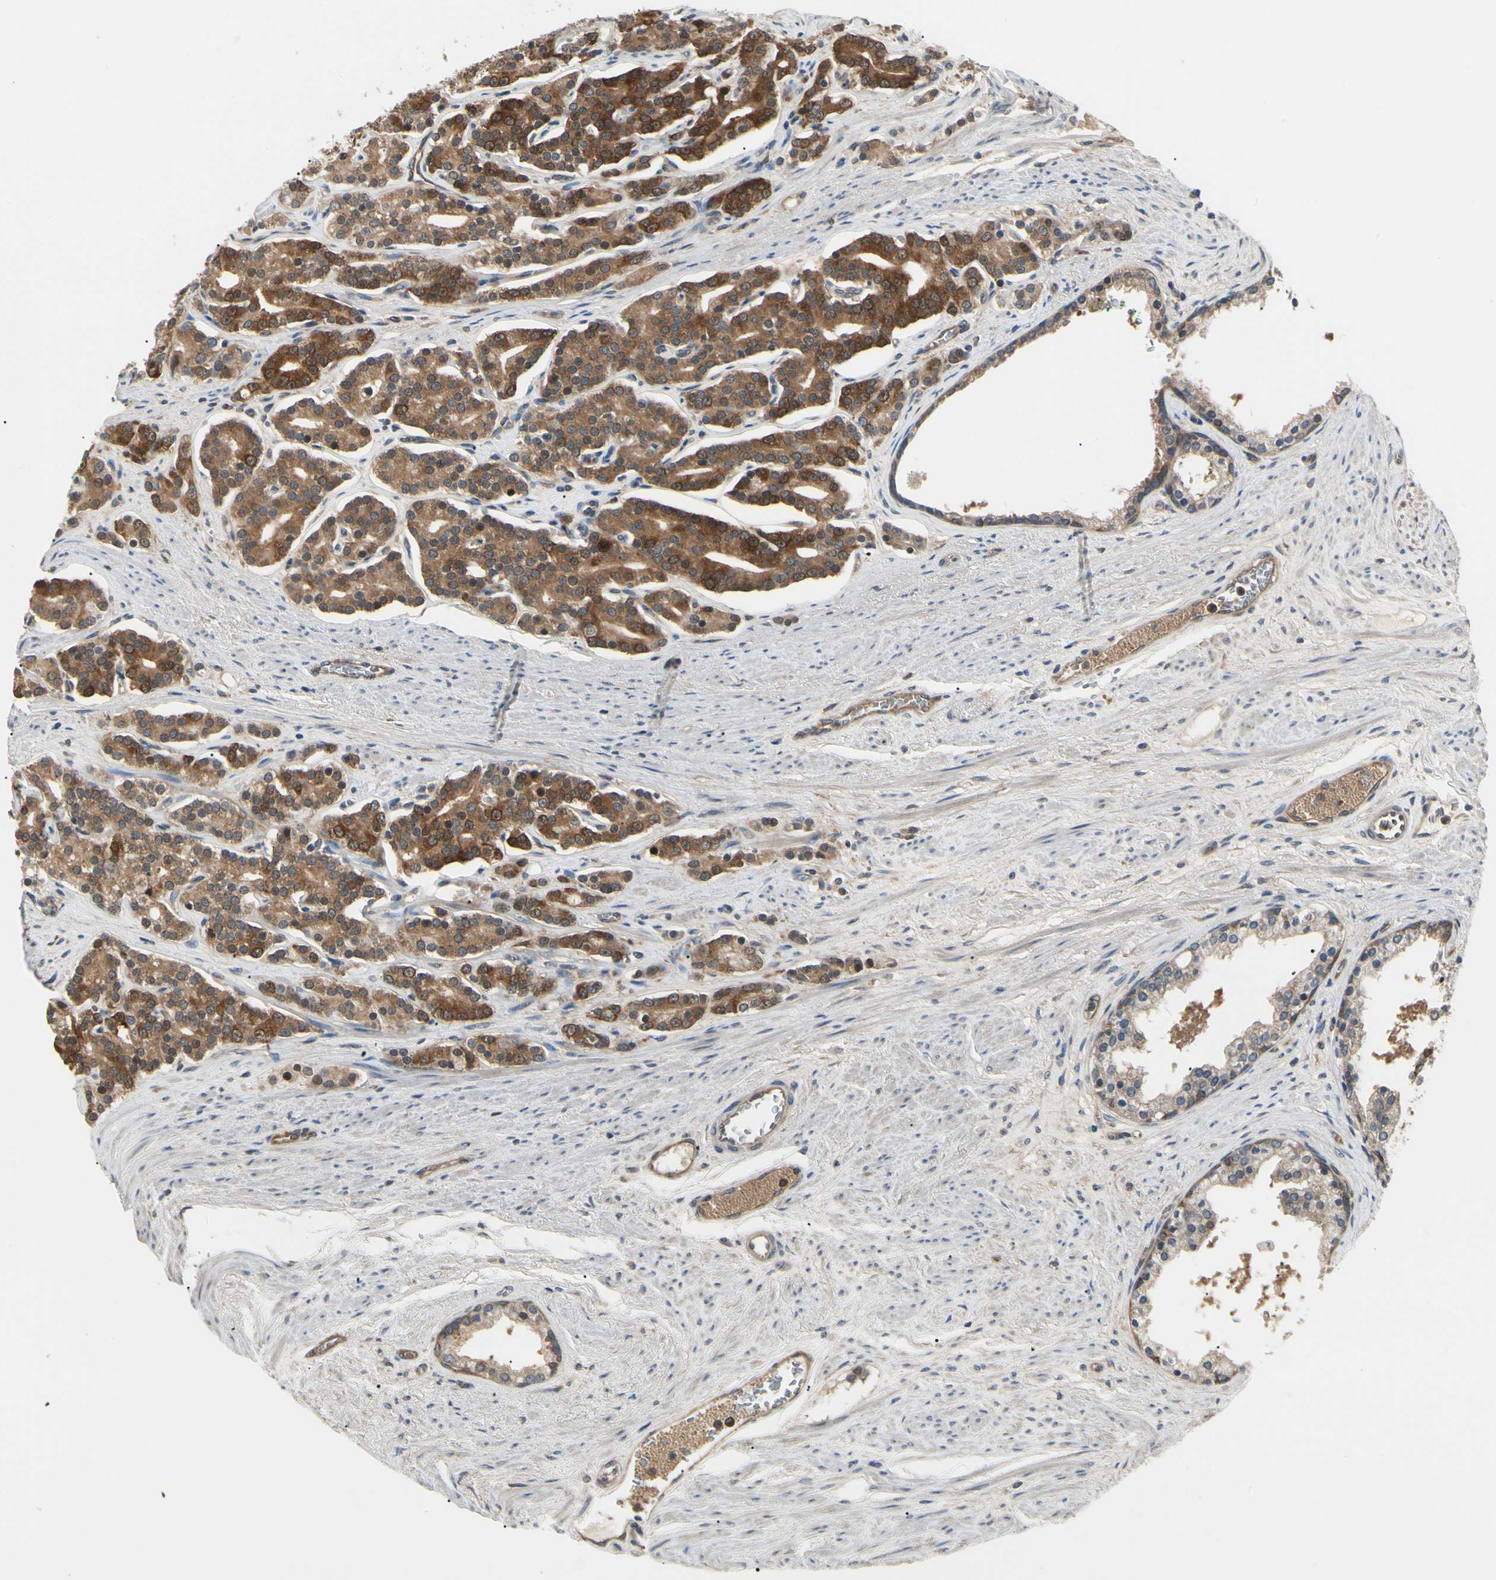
{"staining": {"intensity": "strong", "quantity": ">75%", "location": "cytoplasmic/membranous"}, "tissue": "prostate cancer", "cell_type": "Tumor cells", "image_type": "cancer", "snomed": [{"axis": "morphology", "description": "Adenocarcinoma, Low grade"}, {"axis": "topography", "description": "Prostate"}], "caption": "A brown stain shows strong cytoplasmic/membranous expression of a protein in human prostate low-grade adenocarcinoma tumor cells.", "gene": "NME1-NME2", "patient": {"sex": "male", "age": 63}}